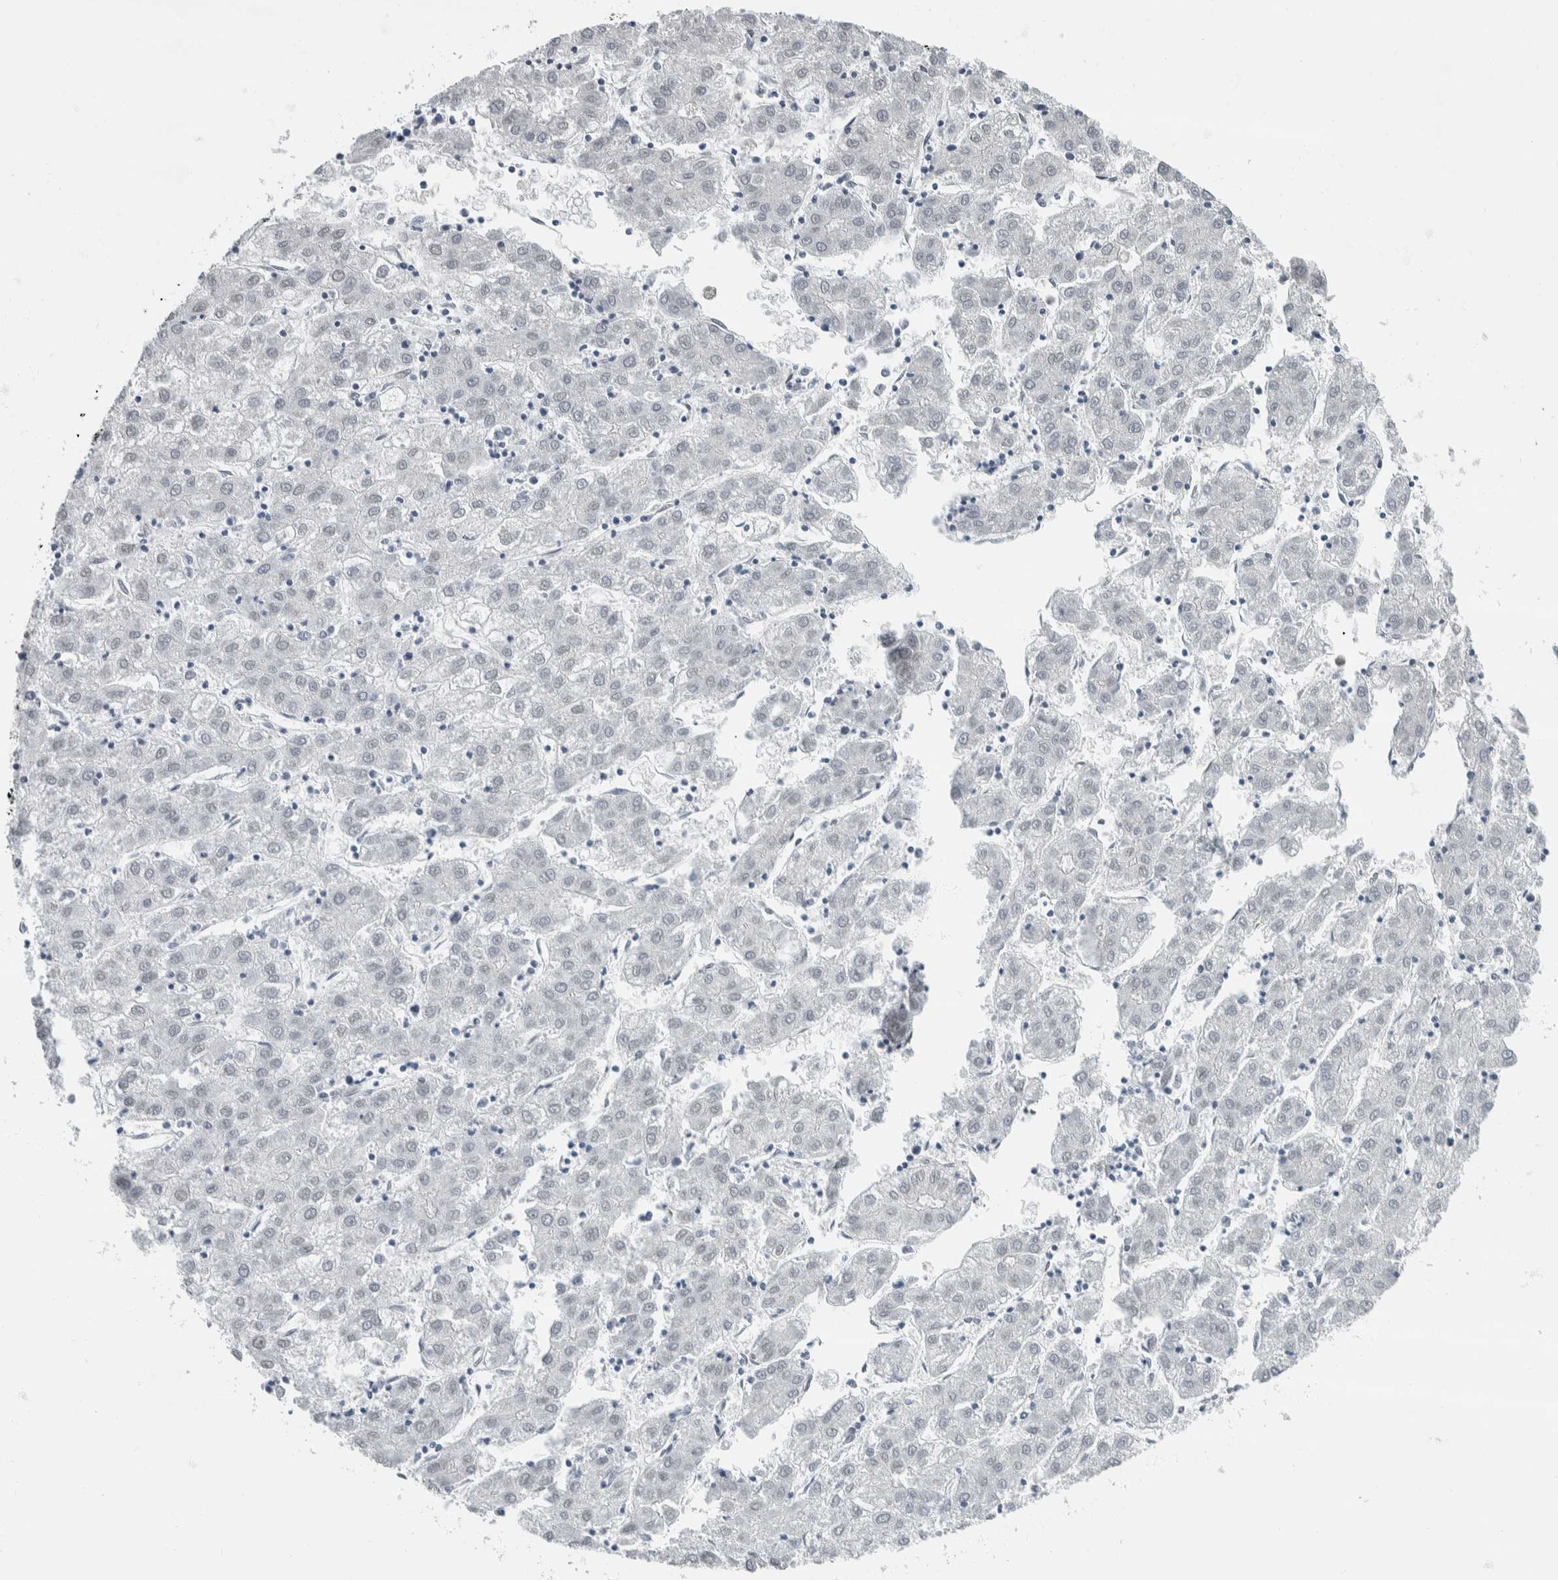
{"staining": {"intensity": "negative", "quantity": "none", "location": "none"}, "tissue": "liver cancer", "cell_type": "Tumor cells", "image_type": "cancer", "snomed": [{"axis": "morphology", "description": "Carcinoma, Hepatocellular, NOS"}, {"axis": "topography", "description": "Liver"}], "caption": "Immunohistochemical staining of human liver cancer displays no significant staining in tumor cells.", "gene": "NEFM", "patient": {"sex": "male", "age": 72}}